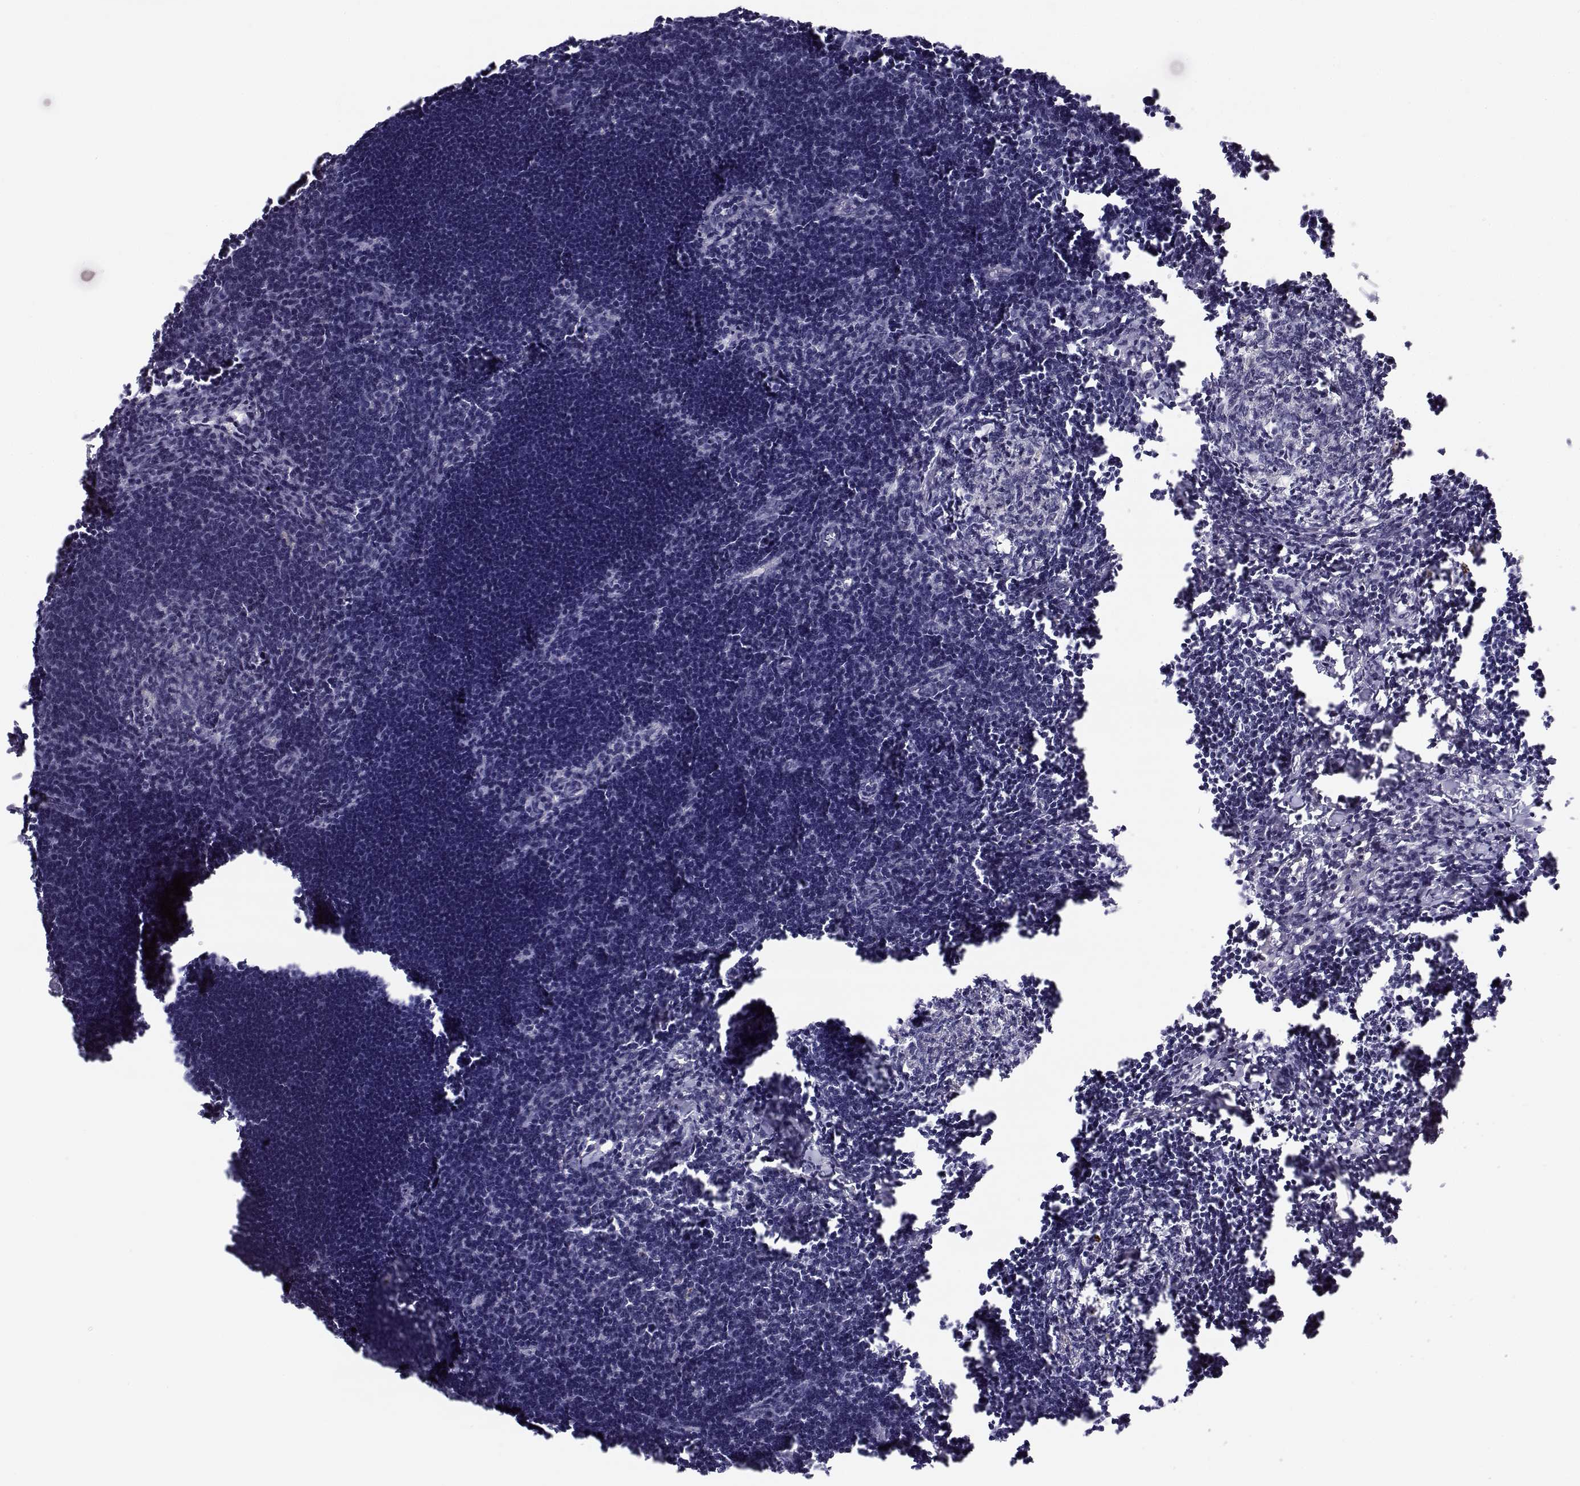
{"staining": {"intensity": "negative", "quantity": "none", "location": "none"}, "tissue": "lymph node", "cell_type": "Germinal center cells", "image_type": "normal", "snomed": [{"axis": "morphology", "description": "Normal tissue, NOS"}, {"axis": "topography", "description": "Lymph node"}], "caption": "Germinal center cells show no significant expression in benign lymph node.", "gene": "KCNMB4", "patient": {"sex": "male", "age": 55}}